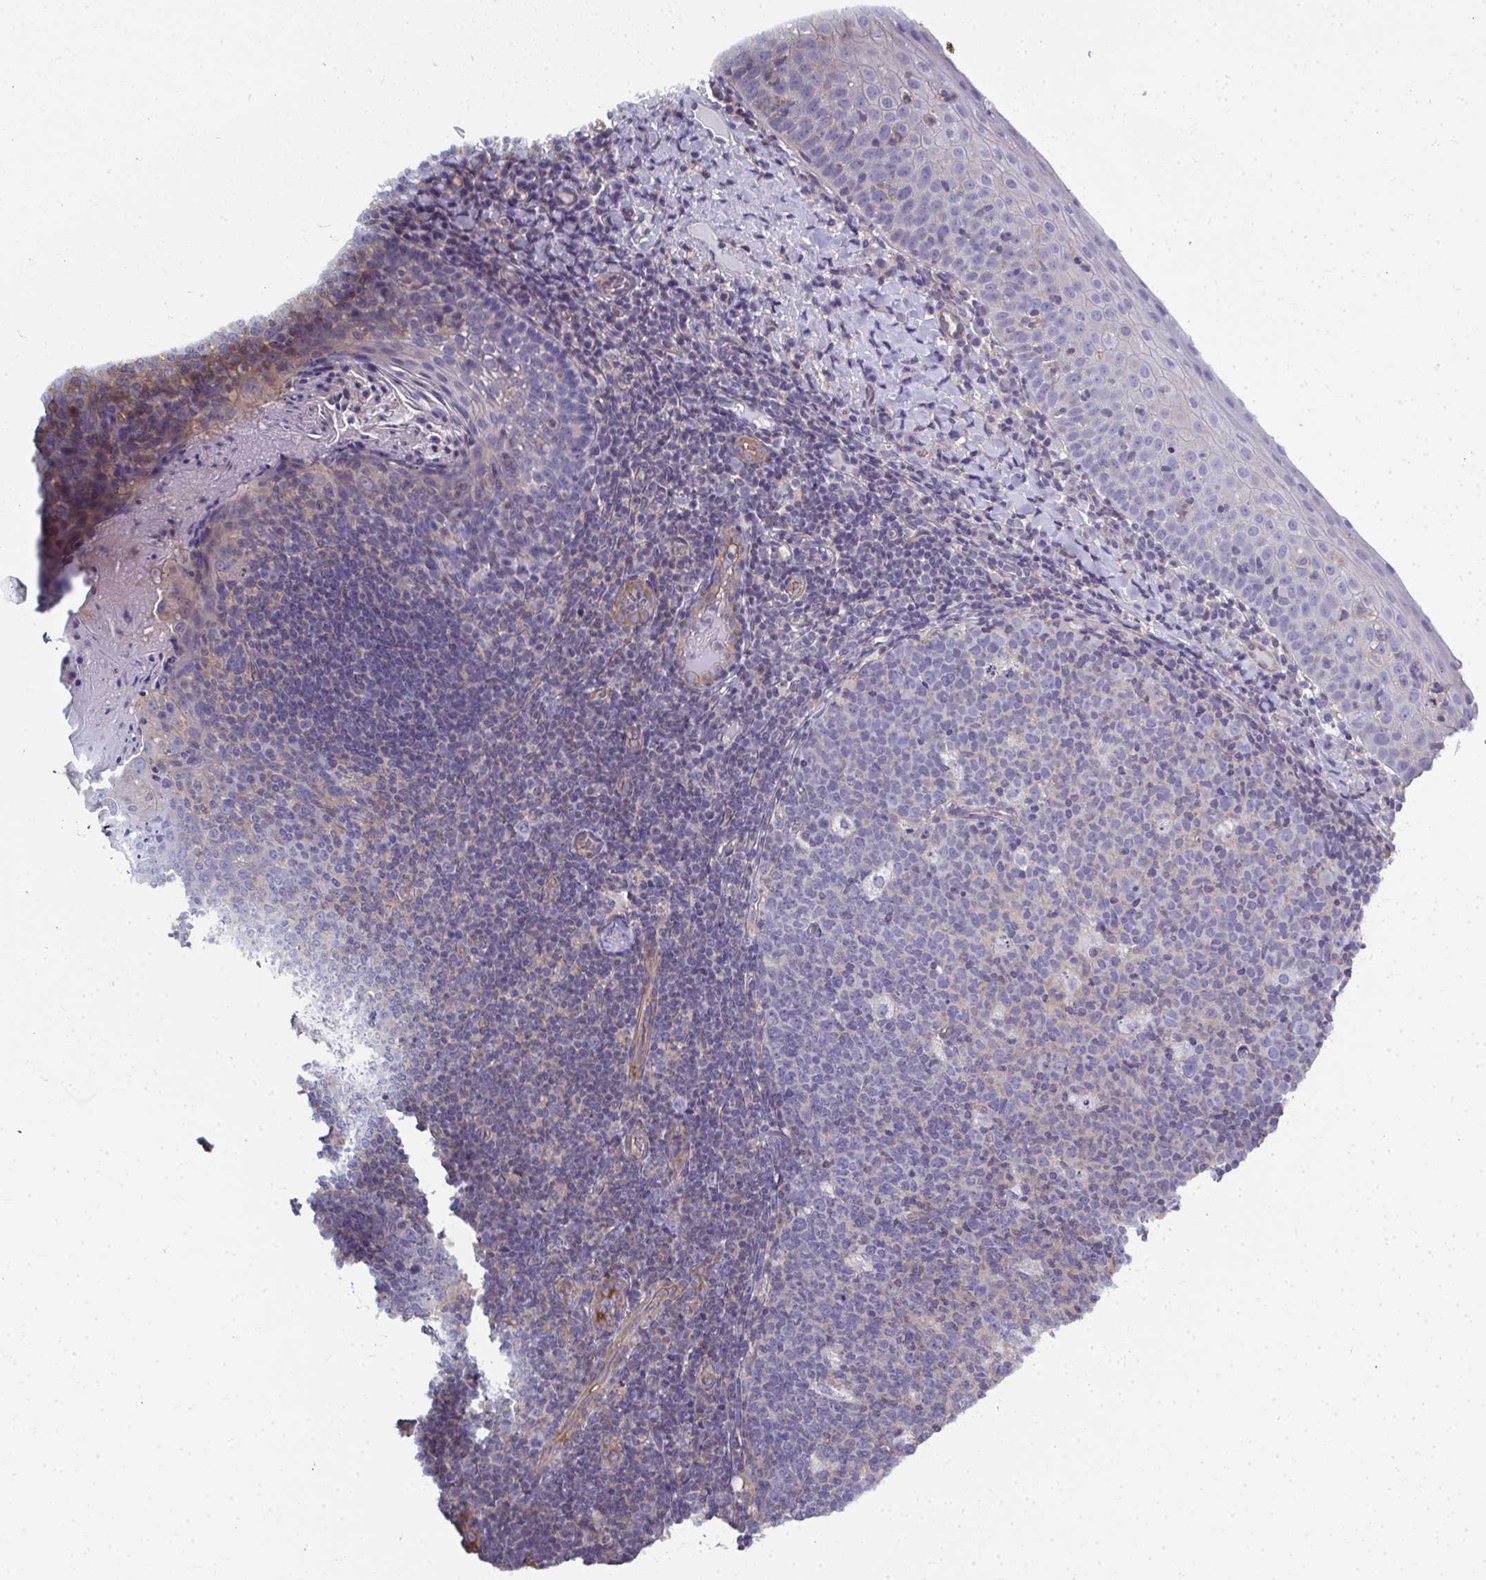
{"staining": {"intensity": "negative", "quantity": "none", "location": "none"}, "tissue": "tonsil", "cell_type": "Germinal center cells", "image_type": "normal", "snomed": [{"axis": "morphology", "description": "Normal tissue, NOS"}, {"axis": "topography", "description": "Tonsil"}], "caption": "The IHC photomicrograph has no significant positivity in germinal center cells of tonsil.", "gene": "MYL1", "patient": {"sex": "female", "age": 10}}